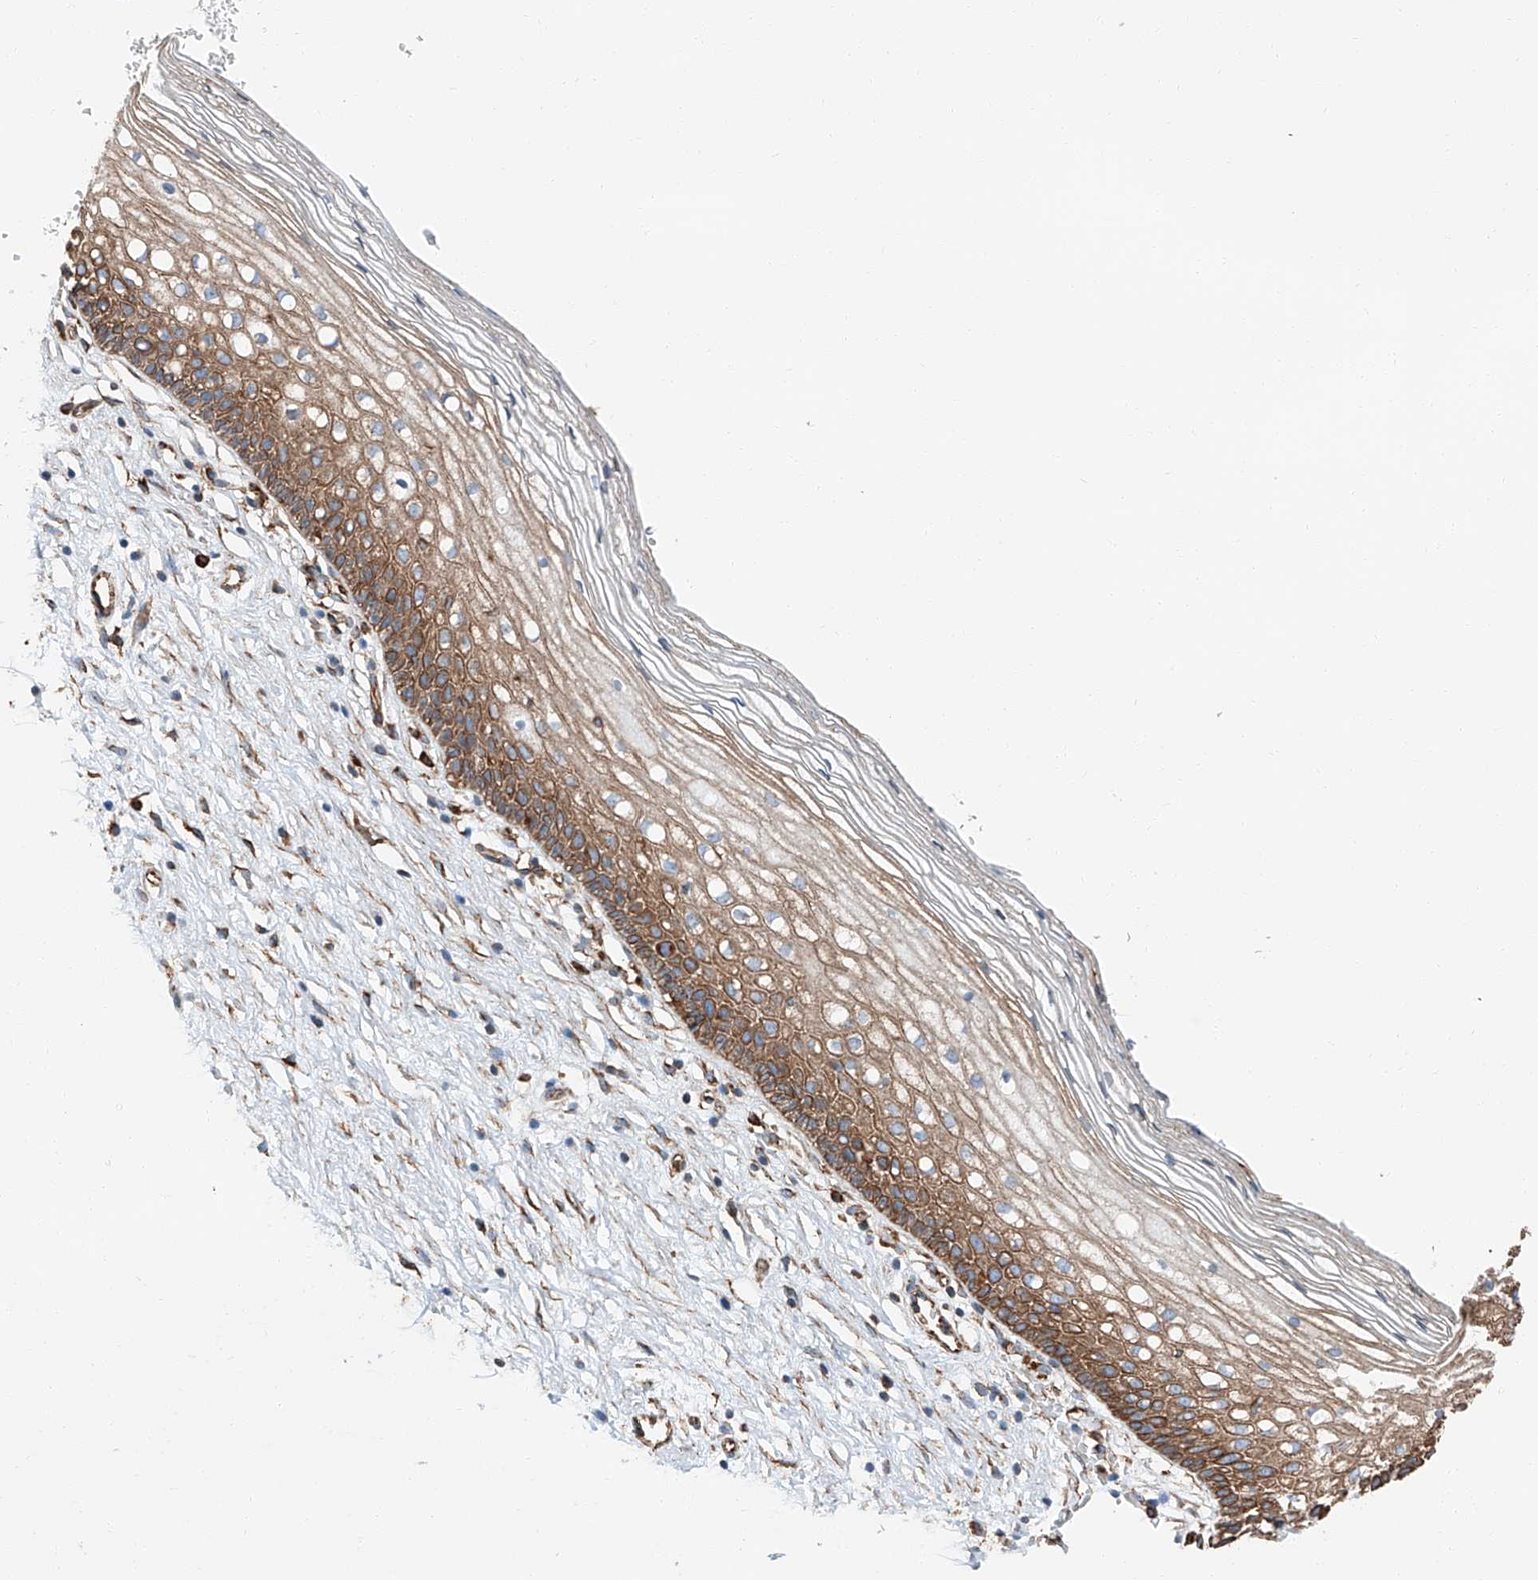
{"staining": {"intensity": "negative", "quantity": "none", "location": "none"}, "tissue": "cervix", "cell_type": "Glandular cells", "image_type": "normal", "snomed": [{"axis": "morphology", "description": "Normal tissue, NOS"}, {"axis": "topography", "description": "Cervix"}], "caption": "Immunohistochemistry (IHC) of benign cervix displays no expression in glandular cells.", "gene": "ZNF804A", "patient": {"sex": "female", "age": 27}}